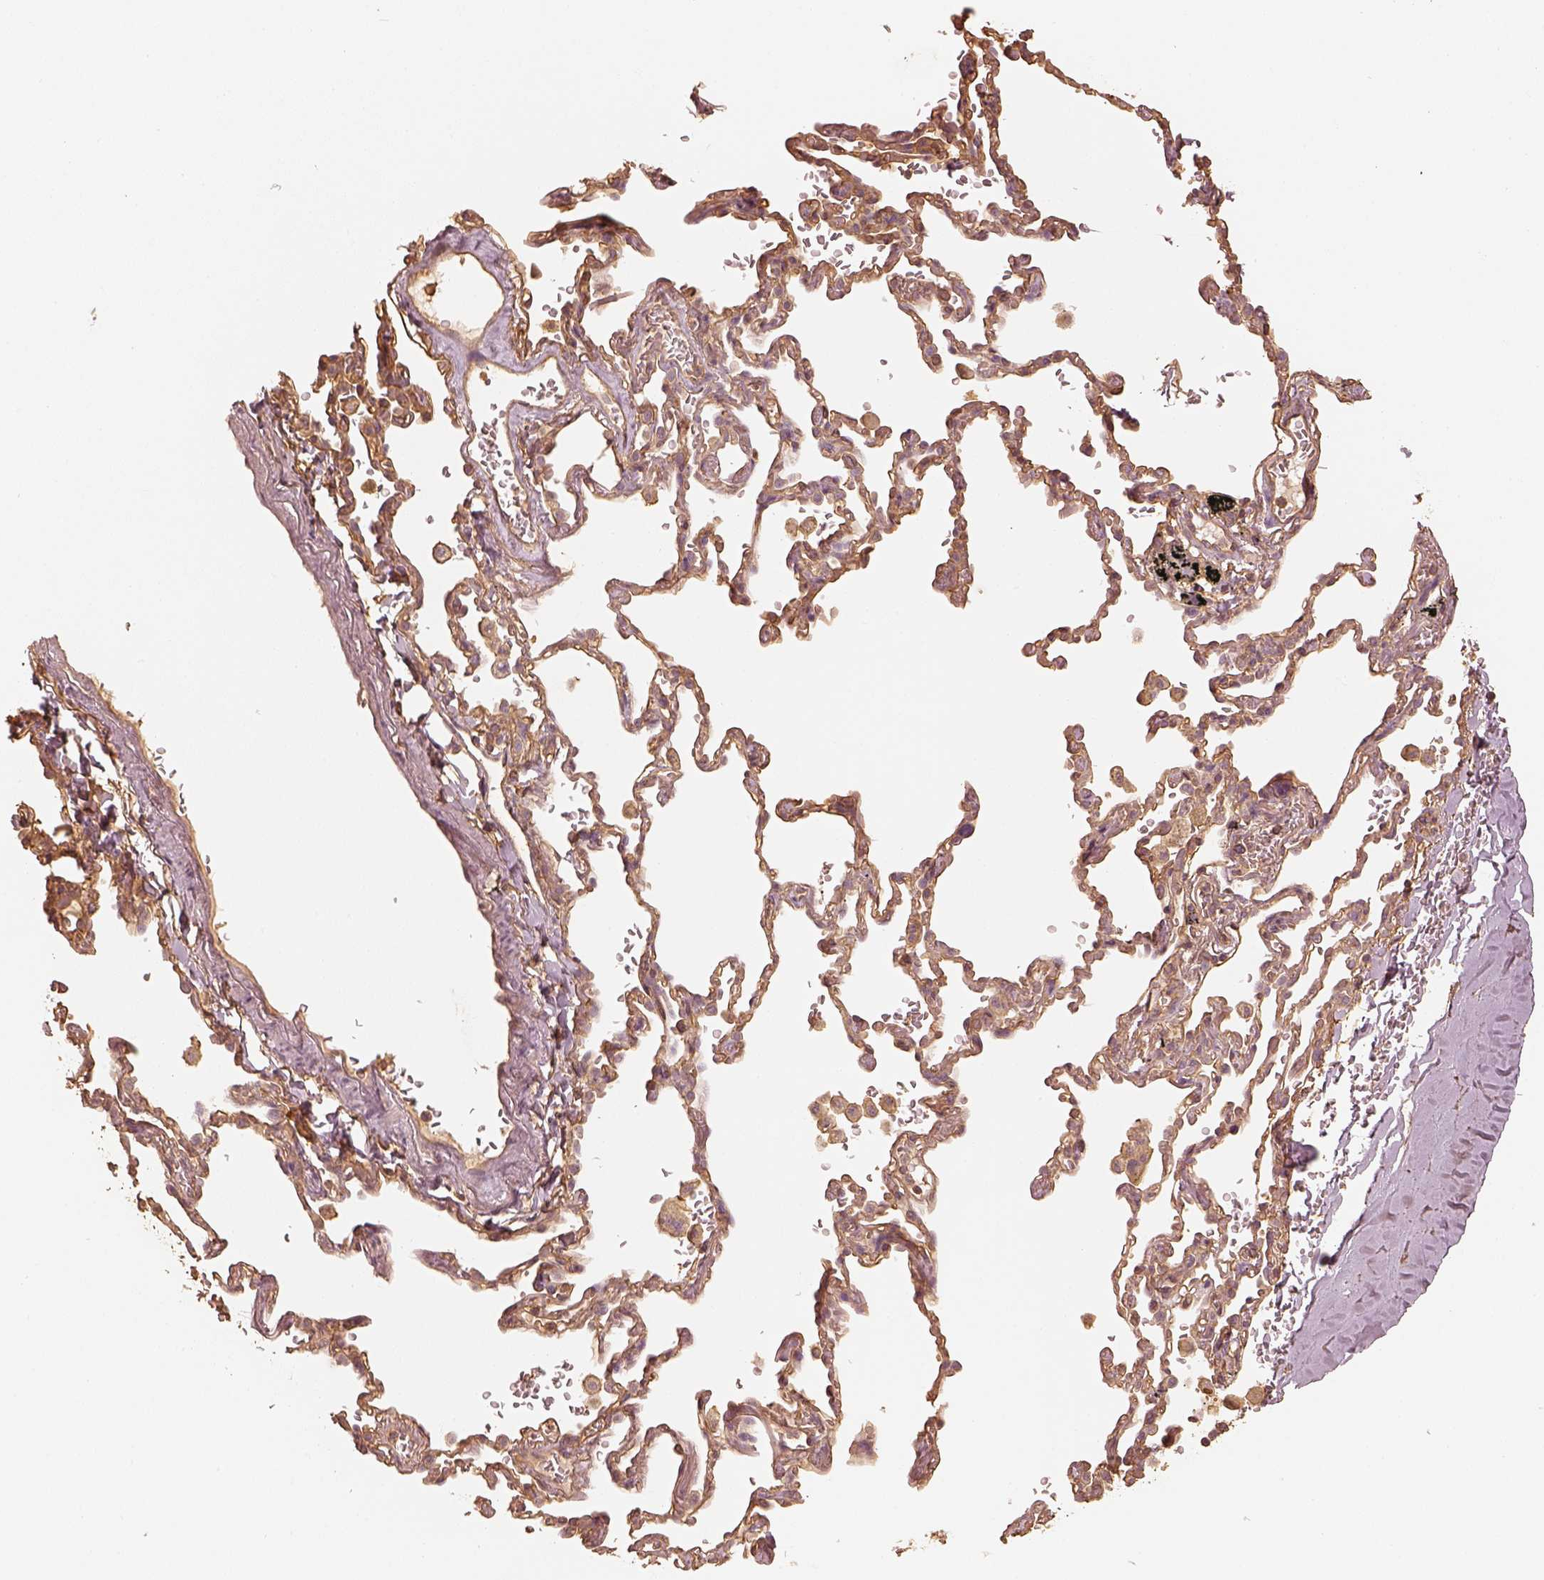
{"staining": {"intensity": "negative", "quantity": "none", "location": "none"}, "tissue": "adipose tissue", "cell_type": "Adipocytes", "image_type": "normal", "snomed": [{"axis": "morphology", "description": "Normal tissue, NOS"}, {"axis": "topography", "description": "Cartilage tissue"}, {"axis": "topography", "description": "Bronchus"}, {"axis": "topography", "description": "Peripheral nerve tissue"}], "caption": "An image of adipose tissue stained for a protein displays no brown staining in adipocytes. (DAB IHC with hematoxylin counter stain).", "gene": "WDR7", "patient": {"sex": "male", "age": 67}}